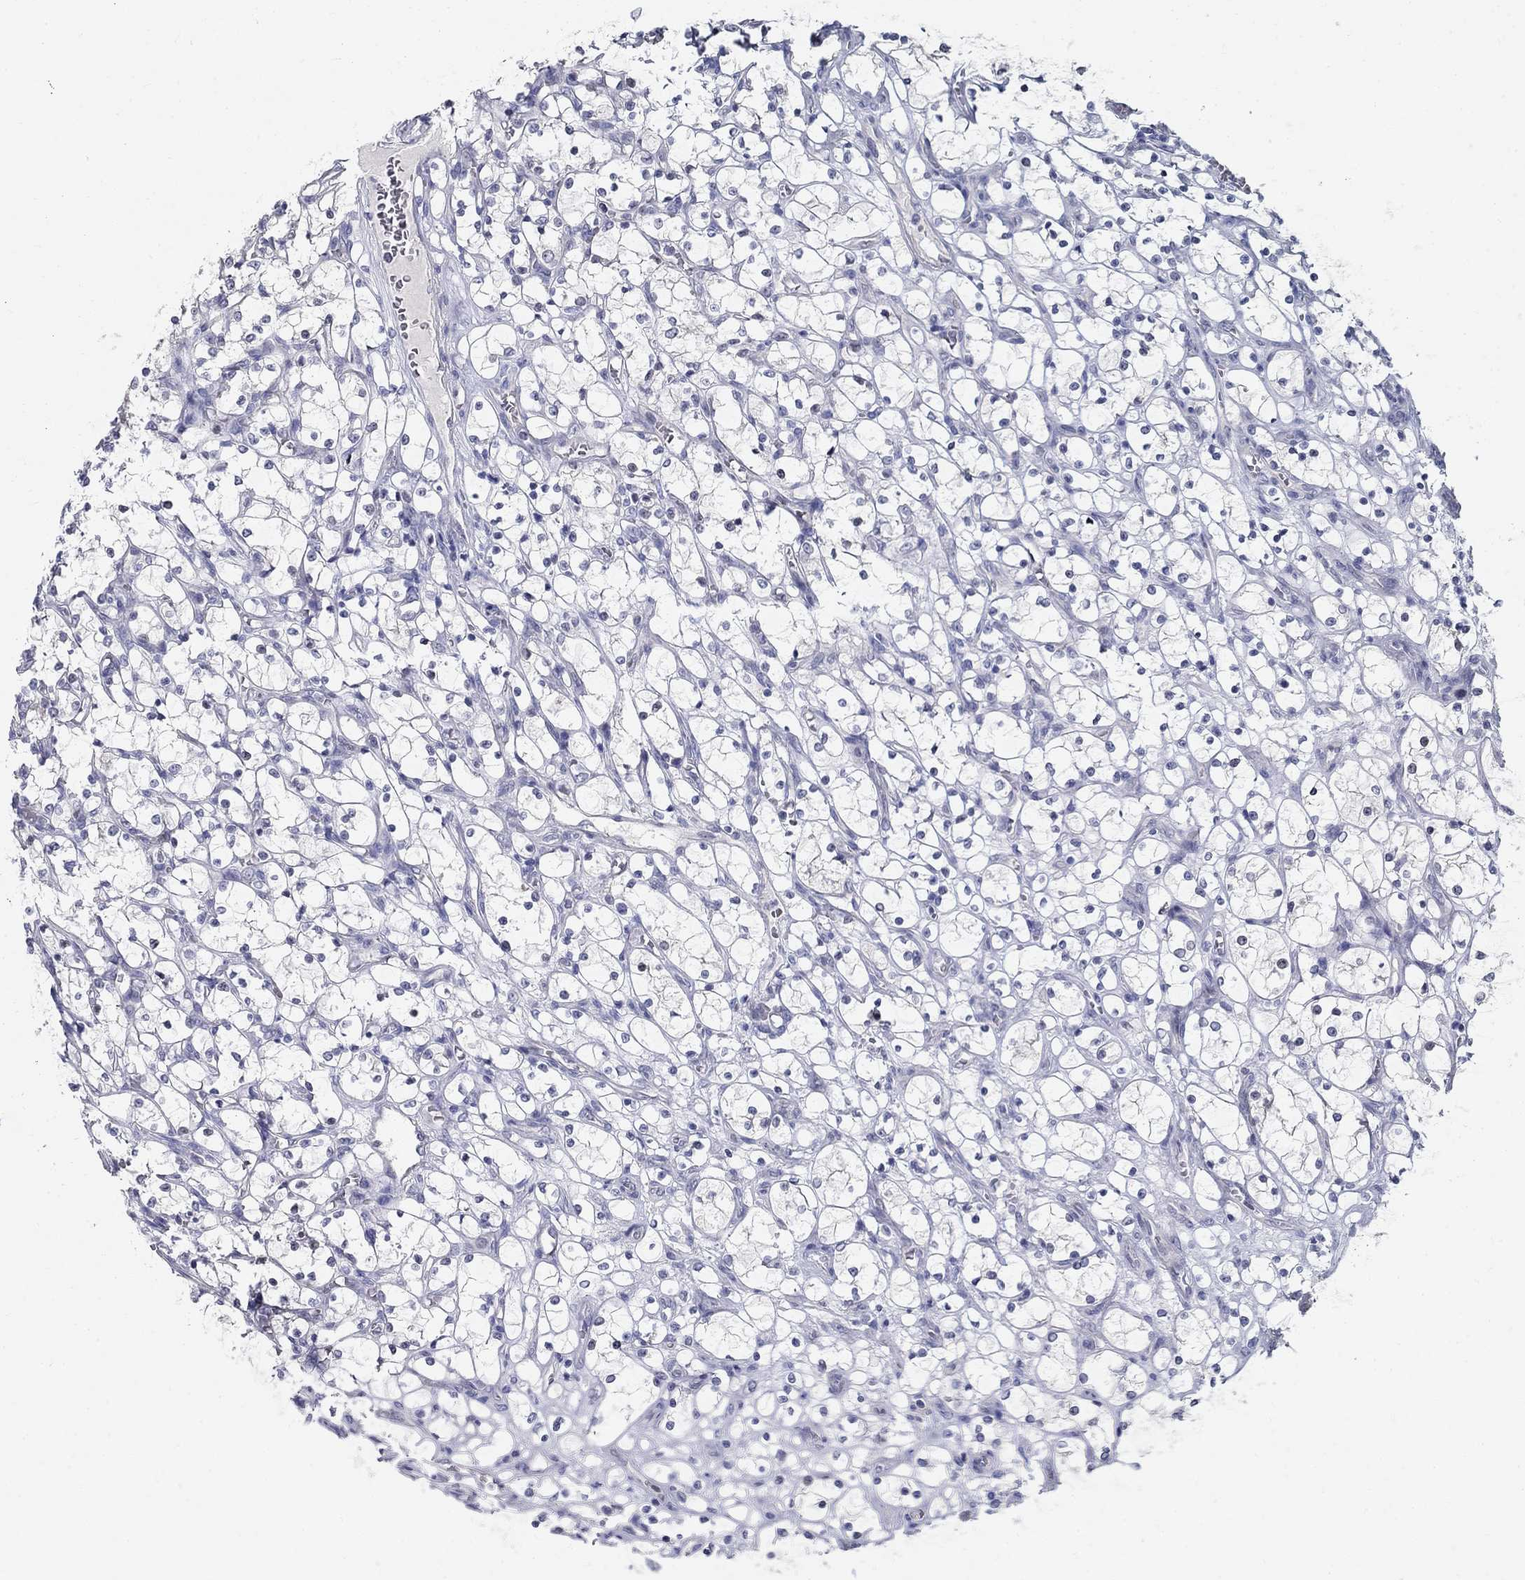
{"staining": {"intensity": "negative", "quantity": "none", "location": "none"}, "tissue": "renal cancer", "cell_type": "Tumor cells", "image_type": "cancer", "snomed": [{"axis": "morphology", "description": "Adenocarcinoma, NOS"}, {"axis": "topography", "description": "Kidney"}], "caption": "Tumor cells are negative for brown protein staining in renal cancer.", "gene": "GUCA1A", "patient": {"sex": "female", "age": 69}}